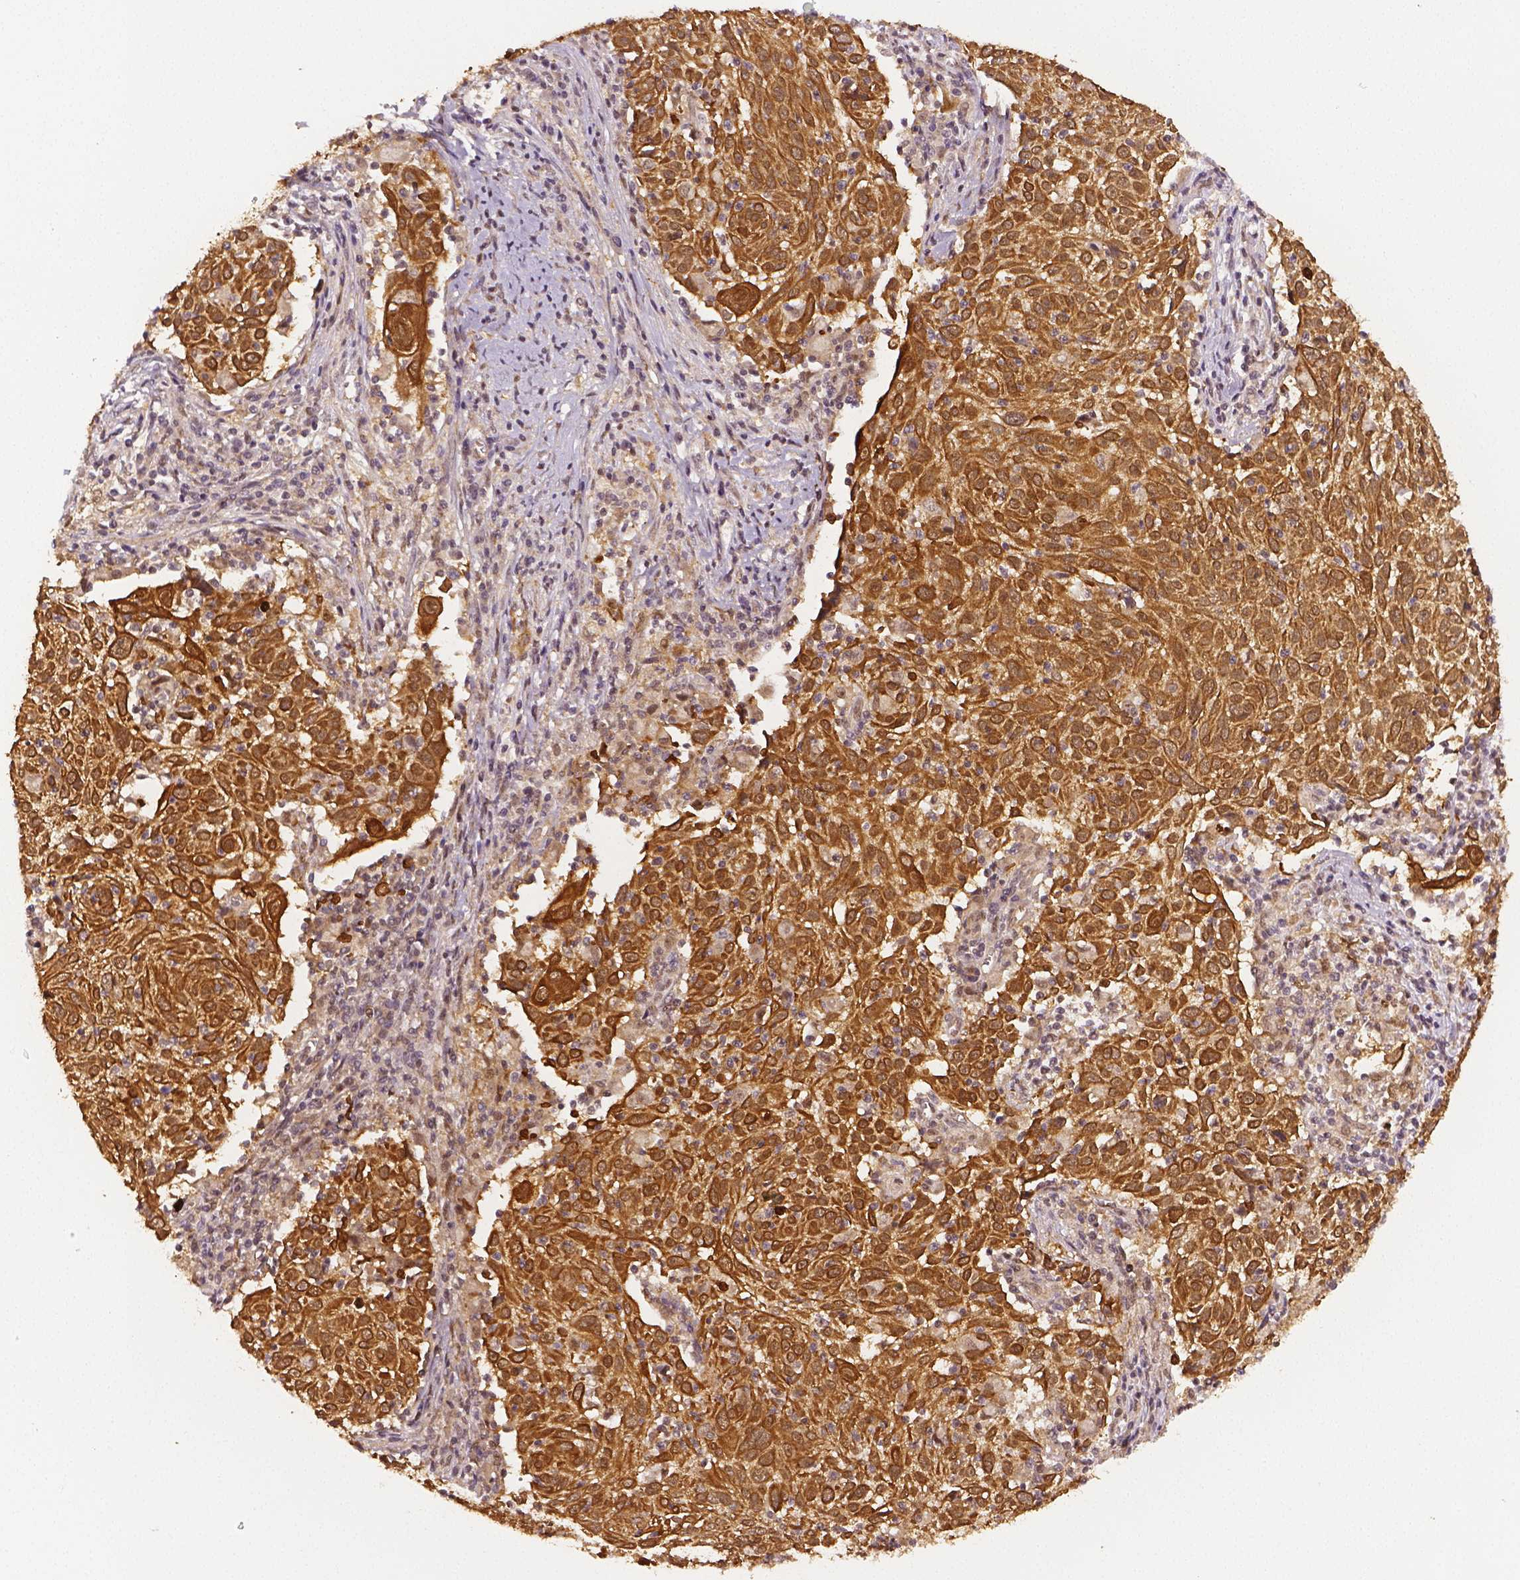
{"staining": {"intensity": "strong", "quantity": ">75%", "location": "cytoplasmic/membranous"}, "tissue": "cervical cancer", "cell_type": "Tumor cells", "image_type": "cancer", "snomed": [{"axis": "morphology", "description": "Squamous cell carcinoma, NOS"}, {"axis": "topography", "description": "Cervix"}], "caption": "A histopathology image of human cervical cancer stained for a protein shows strong cytoplasmic/membranous brown staining in tumor cells.", "gene": "STAT3", "patient": {"sex": "female", "age": 39}}